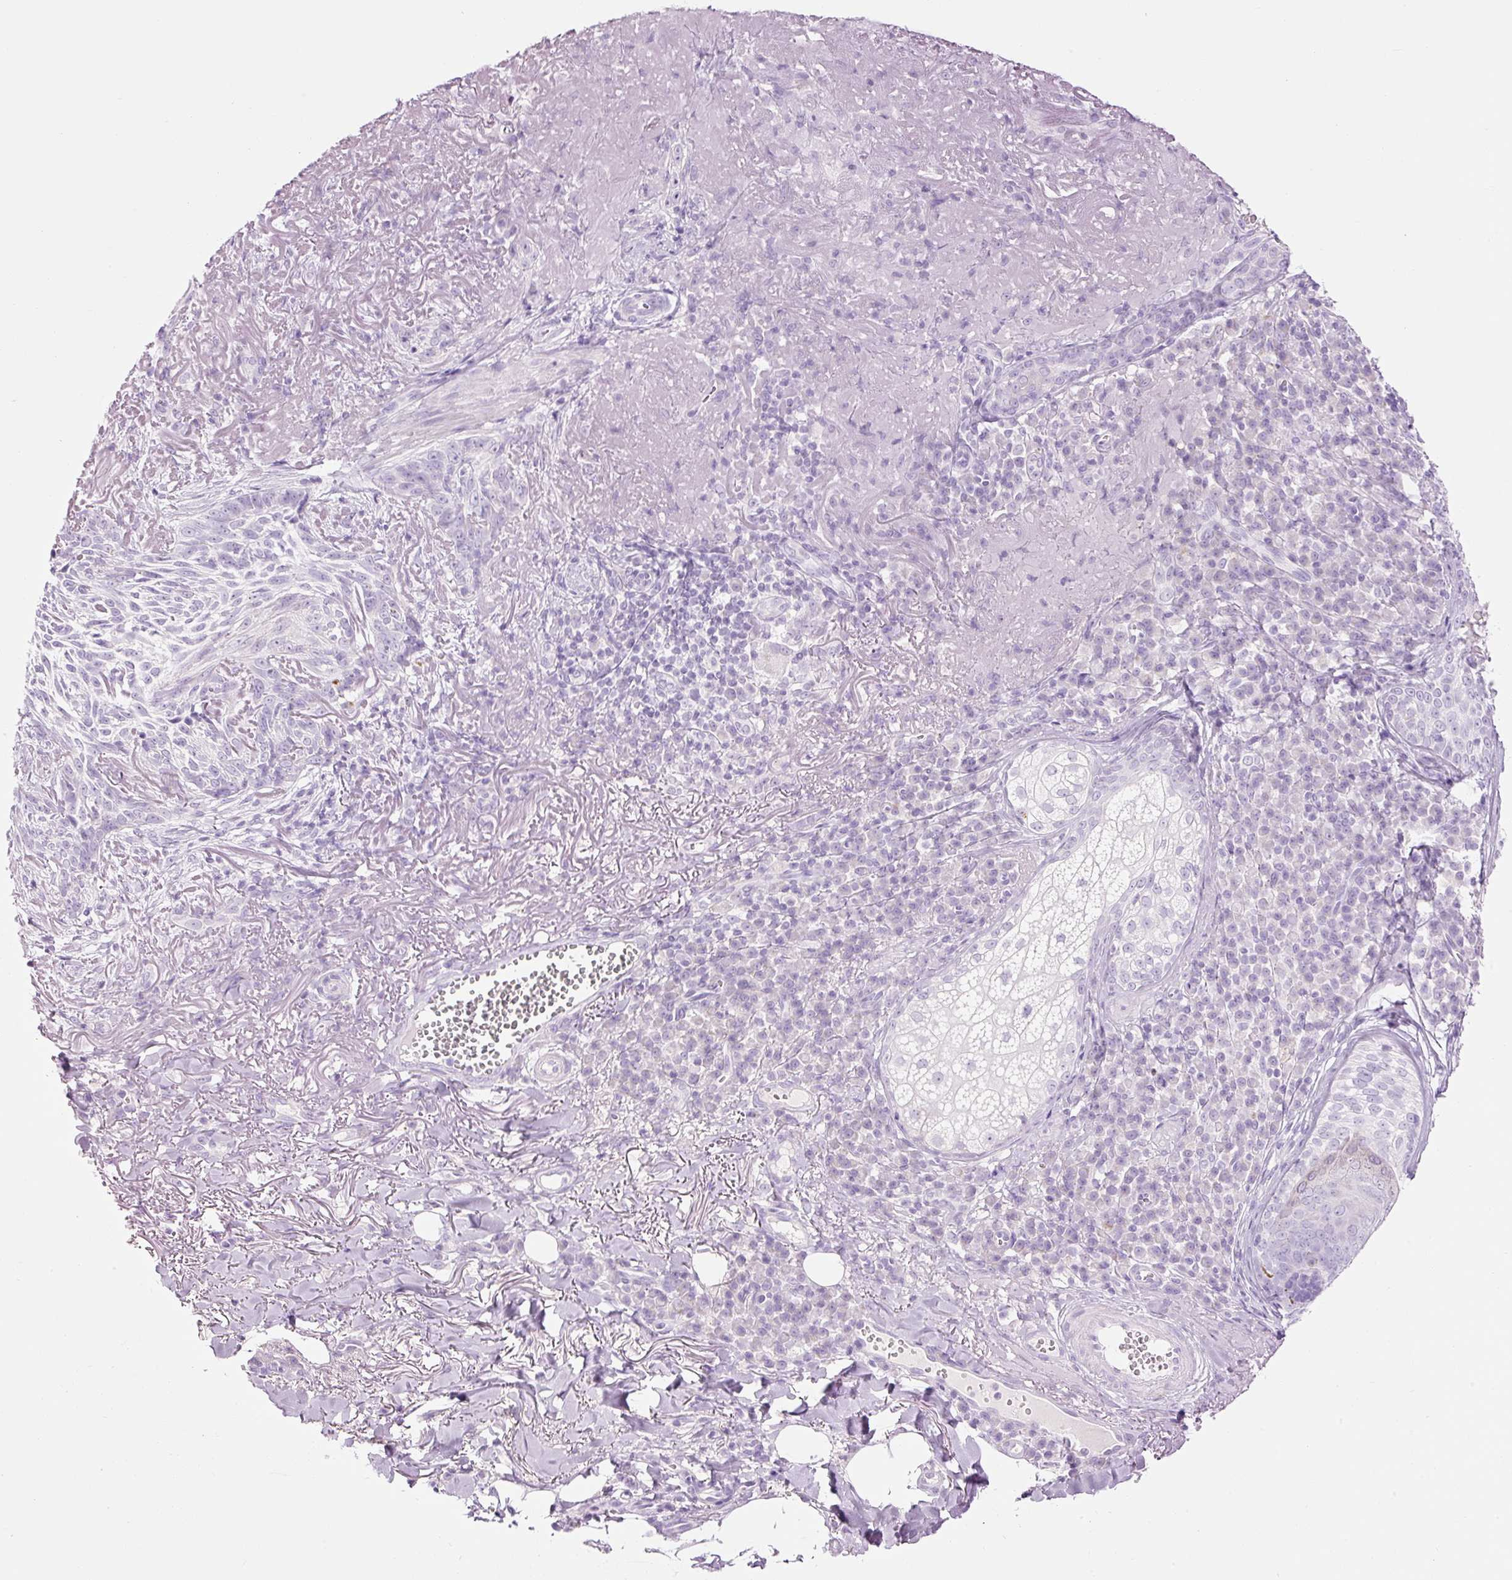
{"staining": {"intensity": "negative", "quantity": "none", "location": "none"}, "tissue": "skin cancer", "cell_type": "Tumor cells", "image_type": "cancer", "snomed": [{"axis": "morphology", "description": "Basal cell carcinoma"}, {"axis": "topography", "description": "Skin"}, {"axis": "topography", "description": "Skin of face"}], "caption": "Immunohistochemistry image of skin cancer (basal cell carcinoma) stained for a protein (brown), which displays no expression in tumor cells.", "gene": "CARD16", "patient": {"sex": "female", "age": 95}}